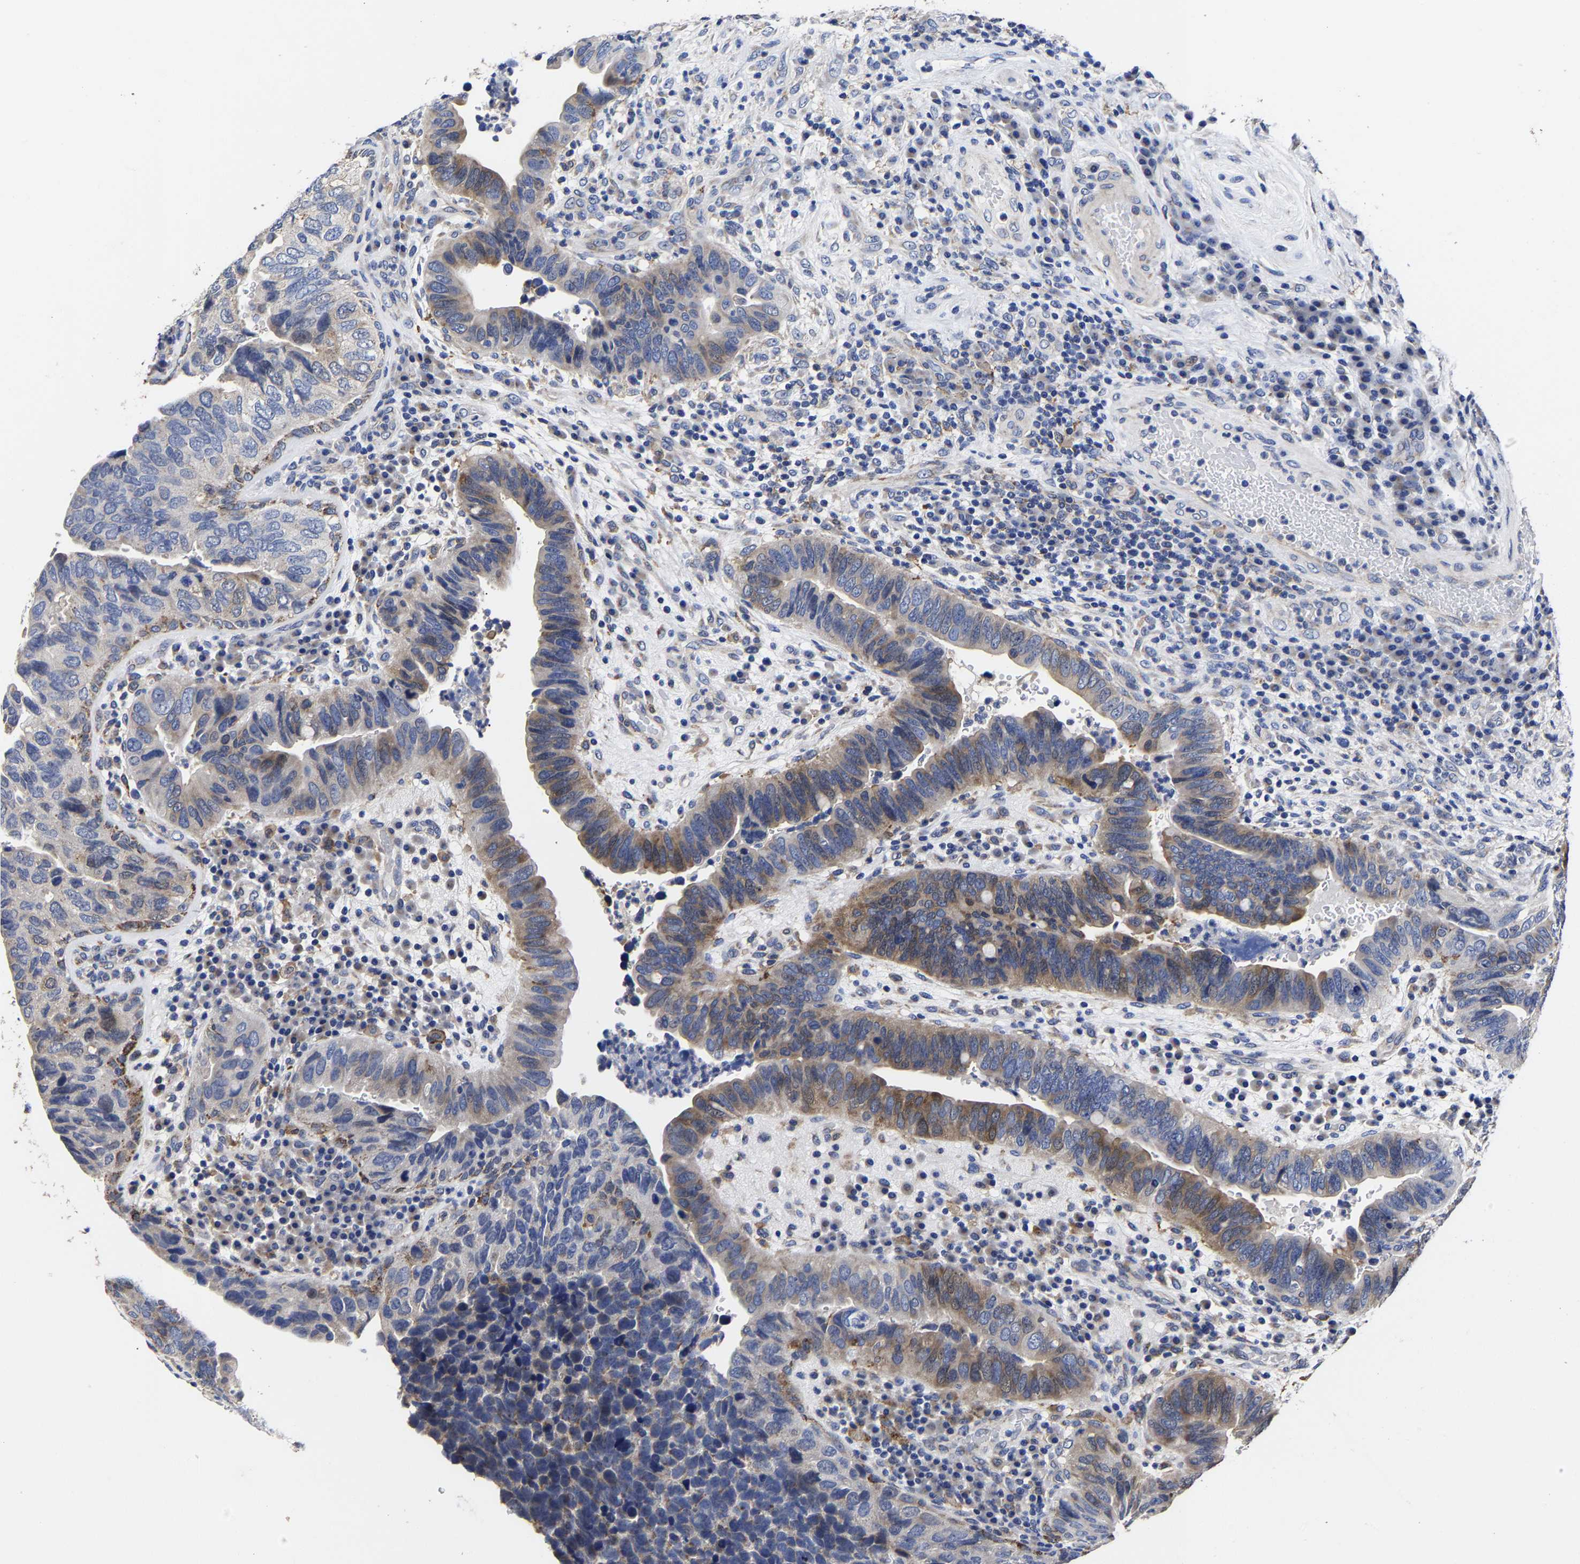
{"staining": {"intensity": "moderate", "quantity": "25%-75%", "location": "cytoplasmic/membranous"}, "tissue": "urothelial cancer", "cell_type": "Tumor cells", "image_type": "cancer", "snomed": [{"axis": "morphology", "description": "Urothelial carcinoma, High grade"}, {"axis": "topography", "description": "Urinary bladder"}], "caption": "This is an image of IHC staining of urothelial cancer, which shows moderate expression in the cytoplasmic/membranous of tumor cells.", "gene": "AASS", "patient": {"sex": "female", "age": 82}}